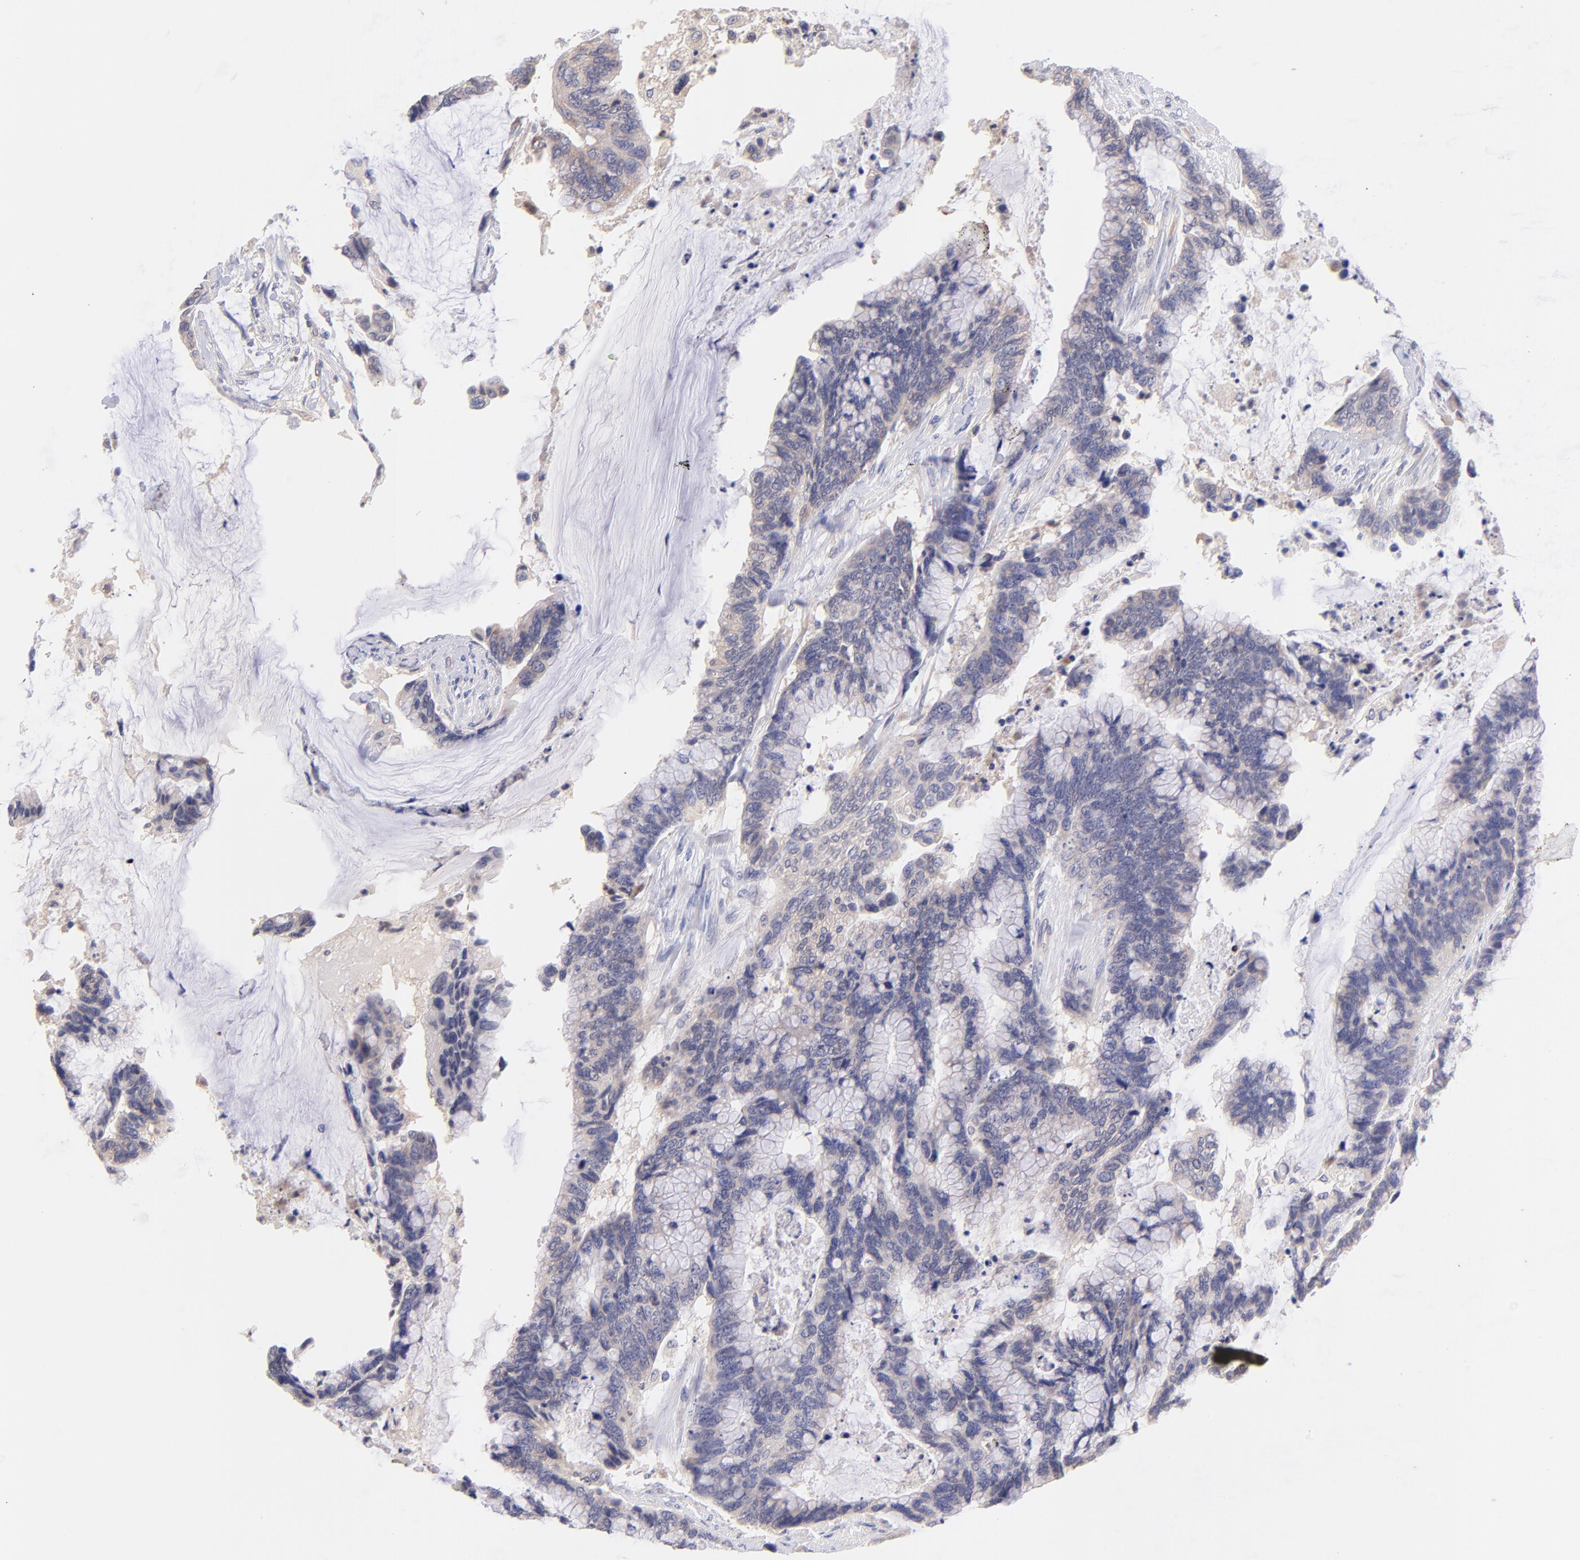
{"staining": {"intensity": "weak", "quantity": "<25%", "location": "cytoplasmic/membranous"}, "tissue": "colorectal cancer", "cell_type": "Tumor cells", "image_type": "cancer", "snomed": [{"axis": "morphology", "description": "Adenocarcinoma, NOS"}, {"axis": "topography", "description": "Rectum"}], "caption": "DAB (3,3'-diaminobenzidine) immunohistochemical staining of colorectal adenocarcinoma reveals no significant positivity in tumor cells.", "gene": "RPL11", "patient": {"sex": "female", "age": 59}}